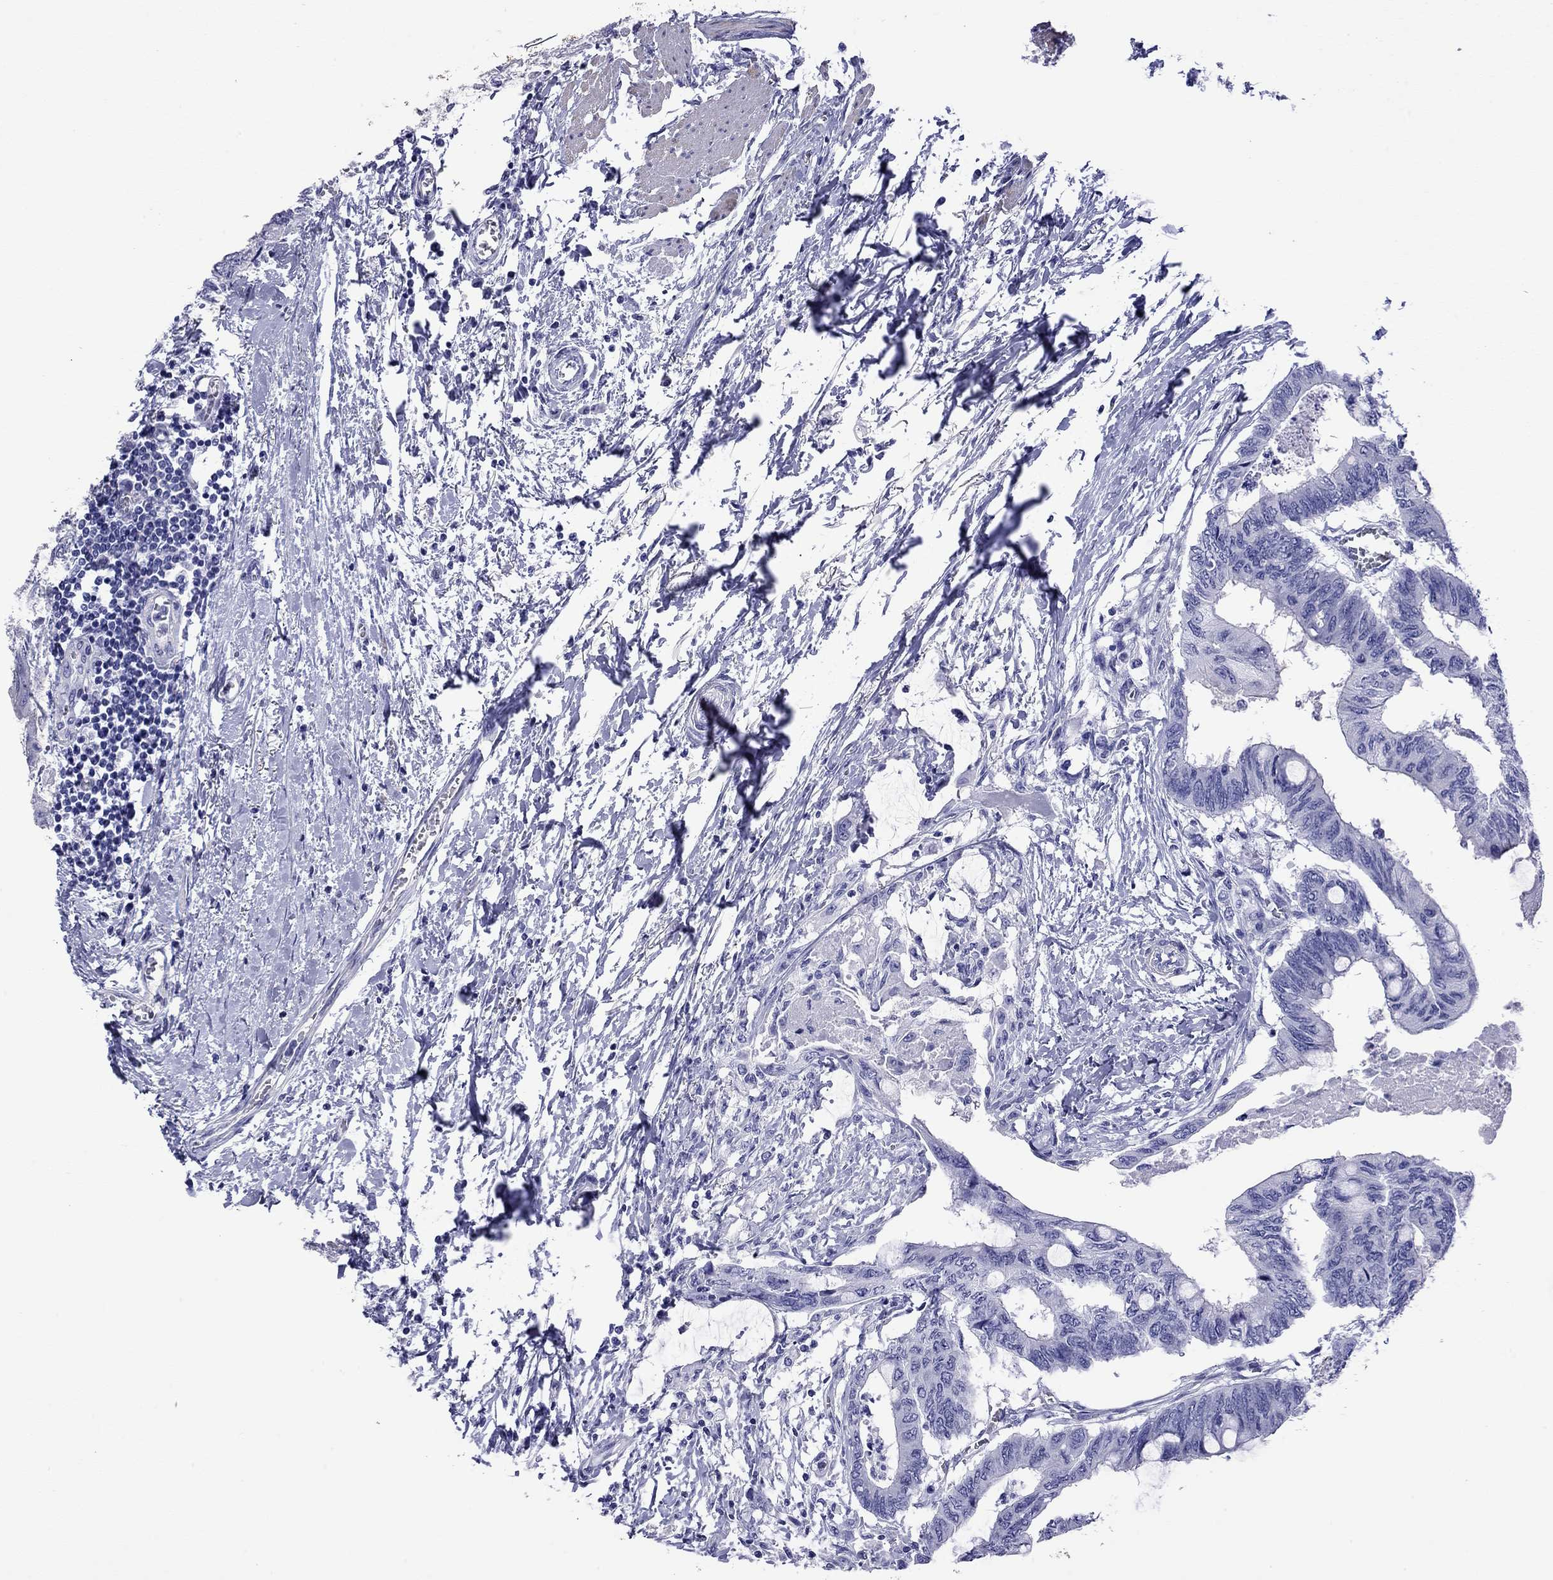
{"staining": {"intensity": "negative", "quantity": "none", "location": "none"}, "tissue": "colorectal cancer", "cell_type": "Tumor cells", "image_type": "cancer", "snomed": [{"axis": "morphology", "description": "Normal tissue, NOS"}, {"axis": "morphology", "description": "Adenocarcinoma, NOS"}, {"axis": "topography", "description": "Rectum"}, {"axis": "topography", "description": "Peripheral nerve tissue"}], "caption": "Protein analysis of colorectal cancer shows no significant expression in tumor cells.", "gene": "KIAA2012", "patient": {"sex": "male", "age": 92}}